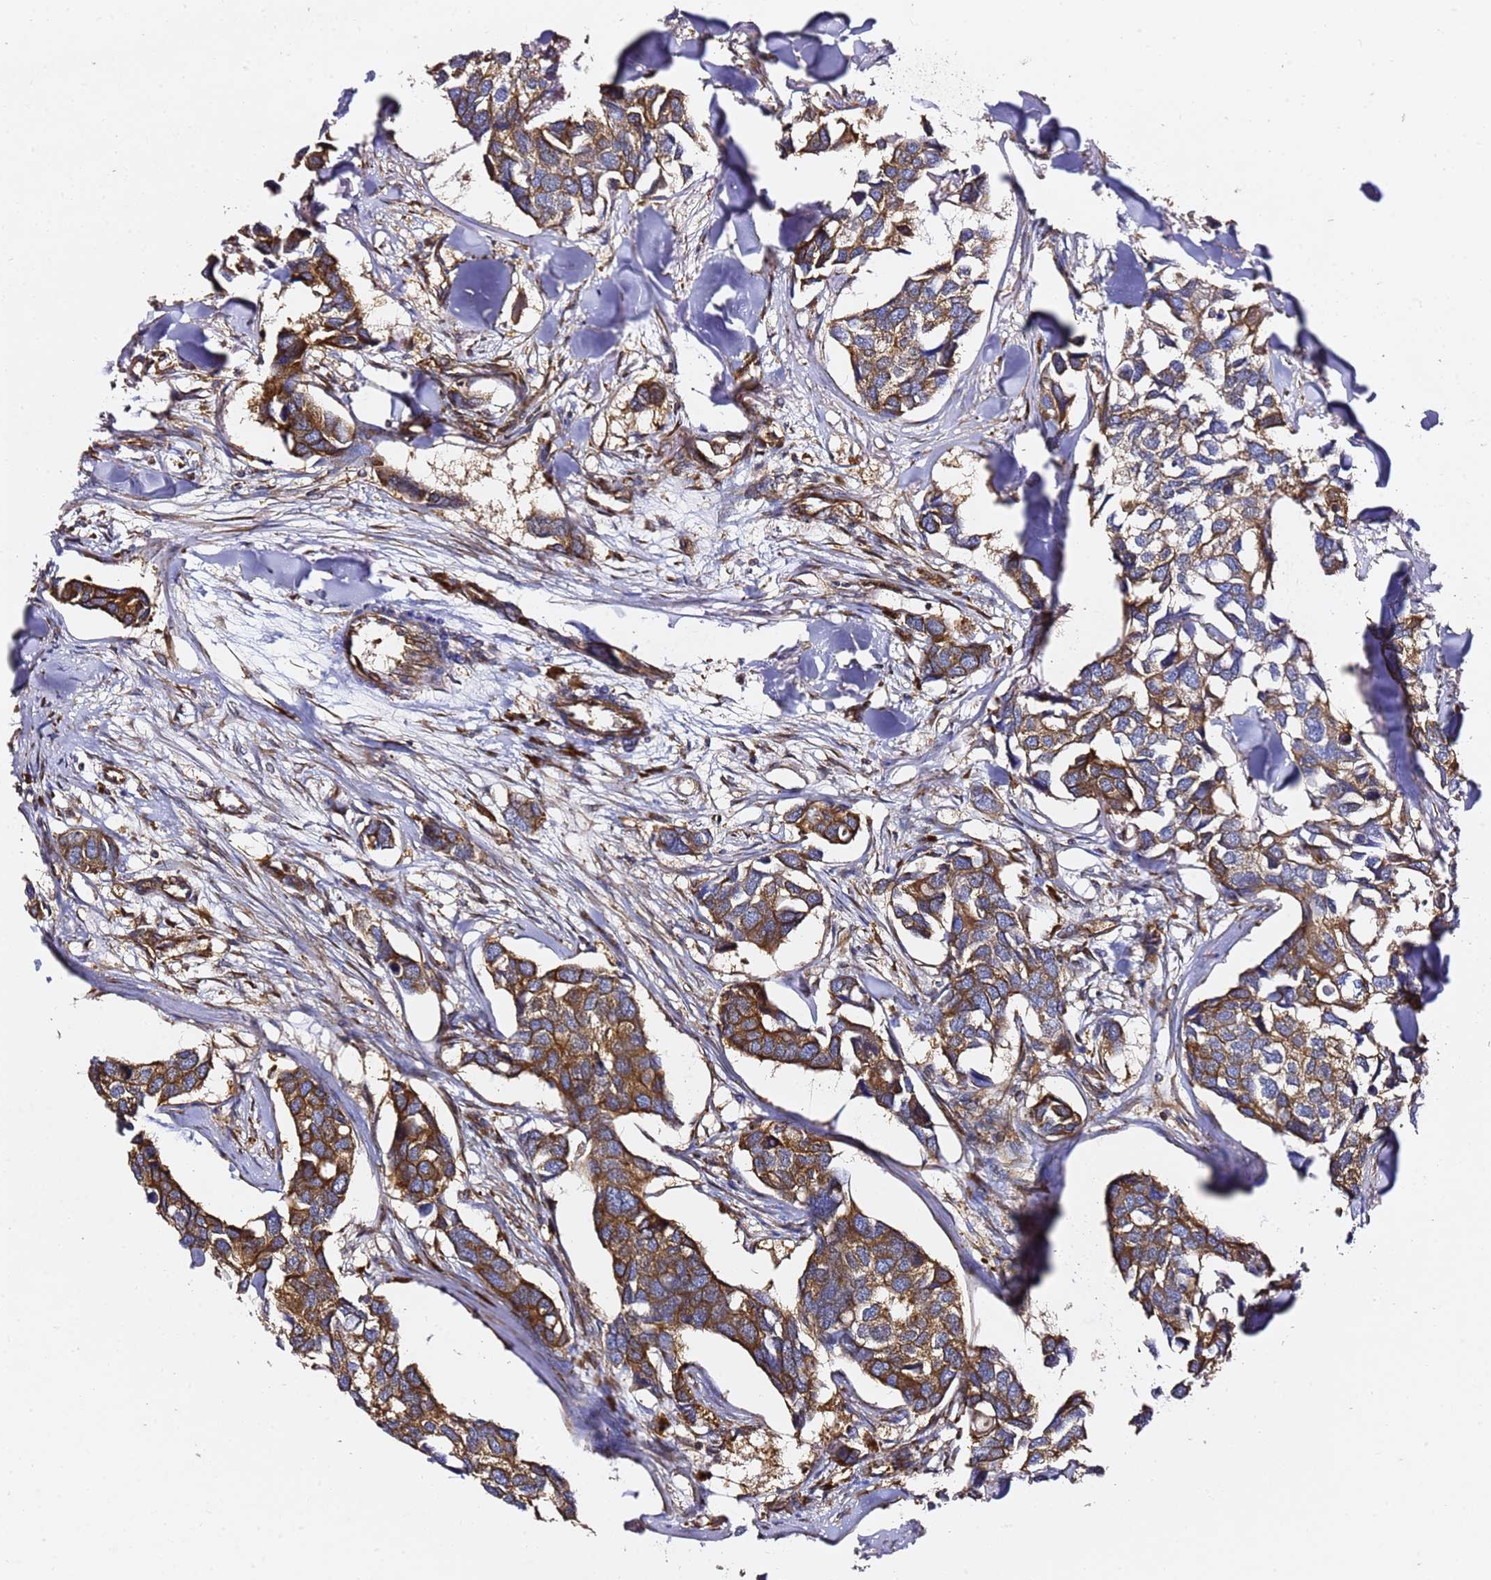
{"staining": {"intensity": "moderate", "quantity": ">75%", "location": "cytoplasmic/membranous"}, "tissue": "breast cancer", "cell_type": "Tumor cells", "image_type": "cancer", "snomed": [{"axis": "morphology", "description": "Duct carcinoma"}, {"axis": "topography", "description": "Breast"}], "caption": "This micrograph demonstrates immunohistochemistry staining of human breast cancer (invasive ductal carcinoma), with medium moderate cytoplasmic/membranous staining in approximately >75% of tumor cells.", "gene": "TPST1", "patient": {"sex": "female", "age": 83}}